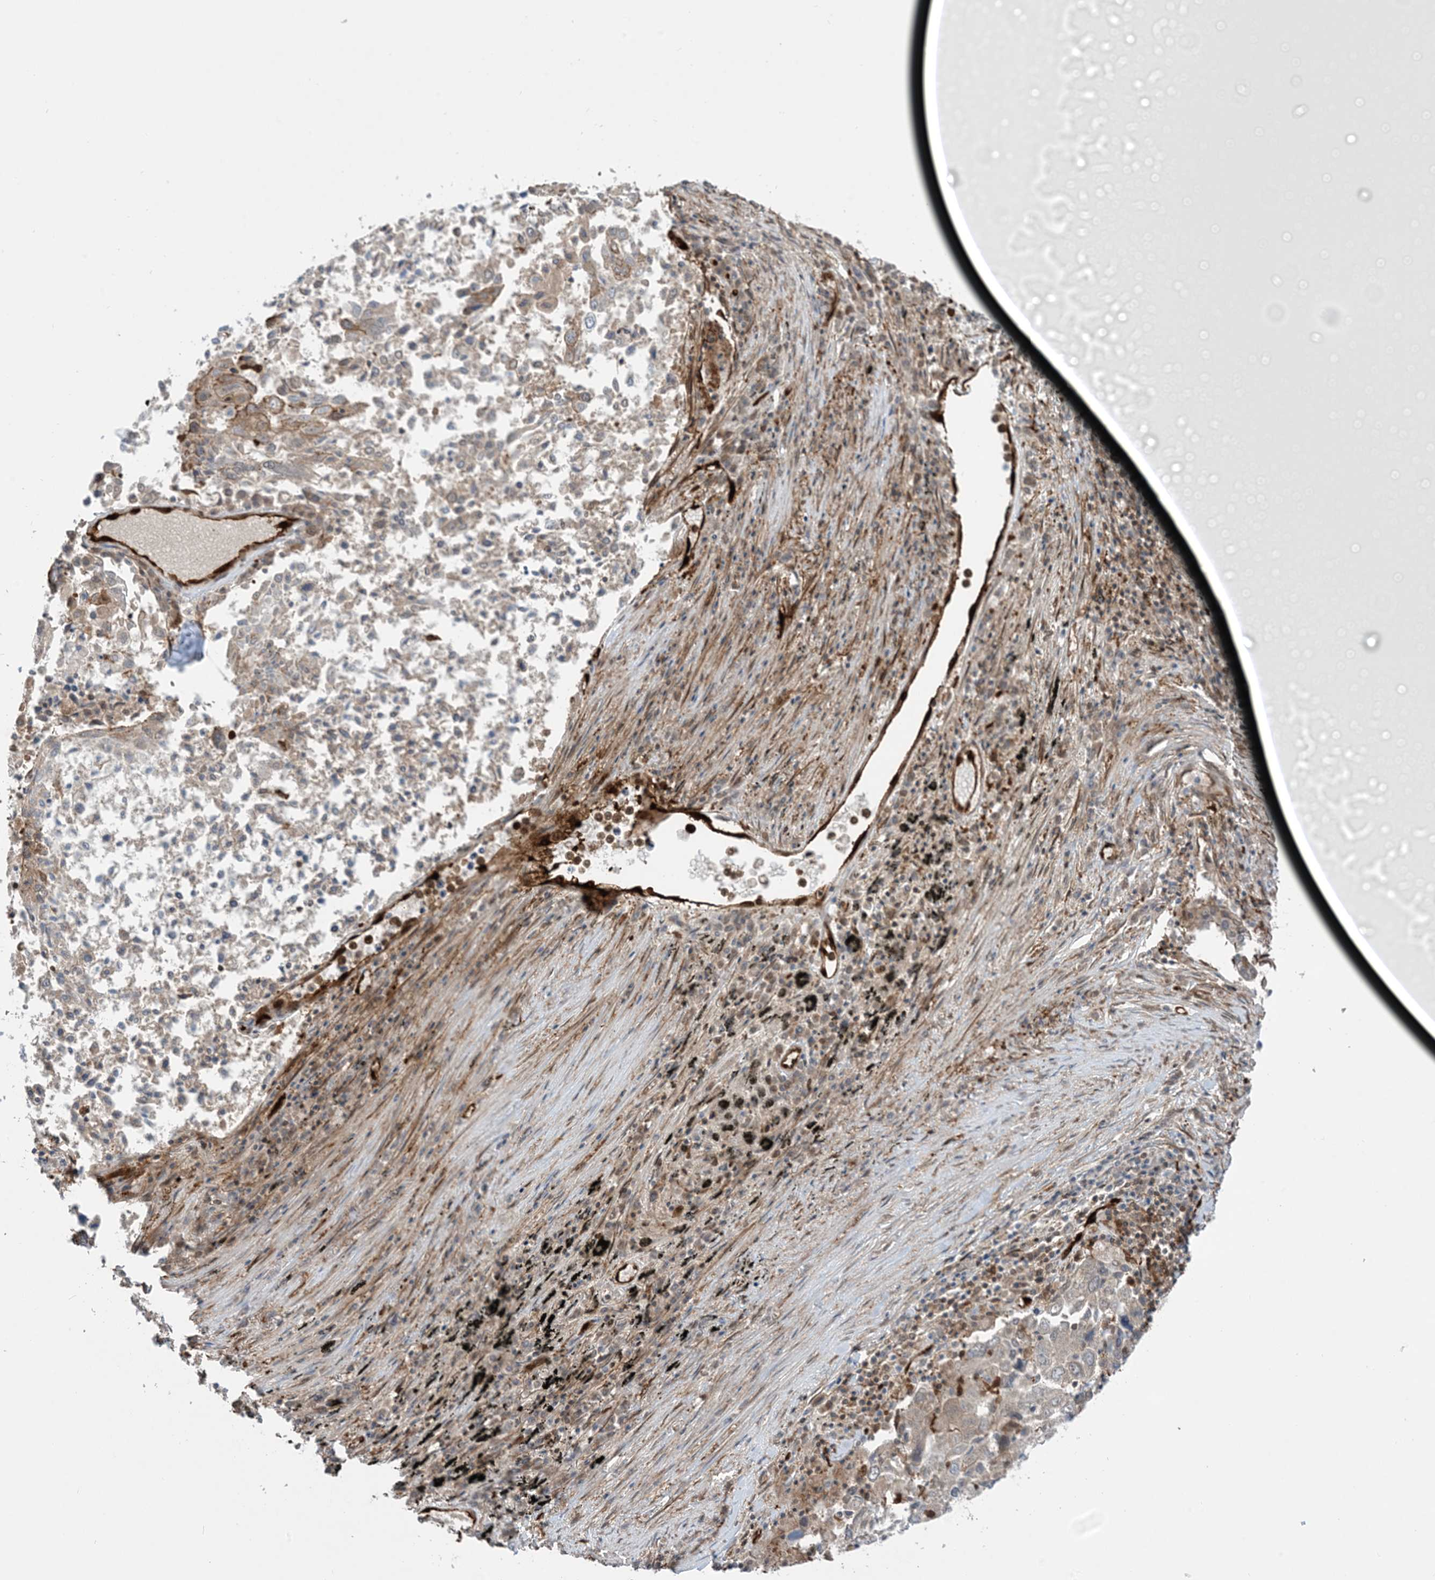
{"staining": {"intensity": "moderate", "quantity": "25%-75%", "location": "cytoplasmic/membranous"}, "tissue": "lung cancer", "cell_type": "Tumor cells", "image_type": "cancer", "snomed": [{"axis": "morphology", "description": "Squamous cell carcinoma, NOS"}, {"axis": "topography", "description": "Lung"}], "caption": "Lung squamous cell carcinoma stained with DAB immunohistochemistry (IHC) displays medium levels of moderate cytoplasmic/membranous positivity in approximately 25%-75% of tumor cells.", "gene": "PPM1F", "patient": {"sex": "male", "age": 65}}